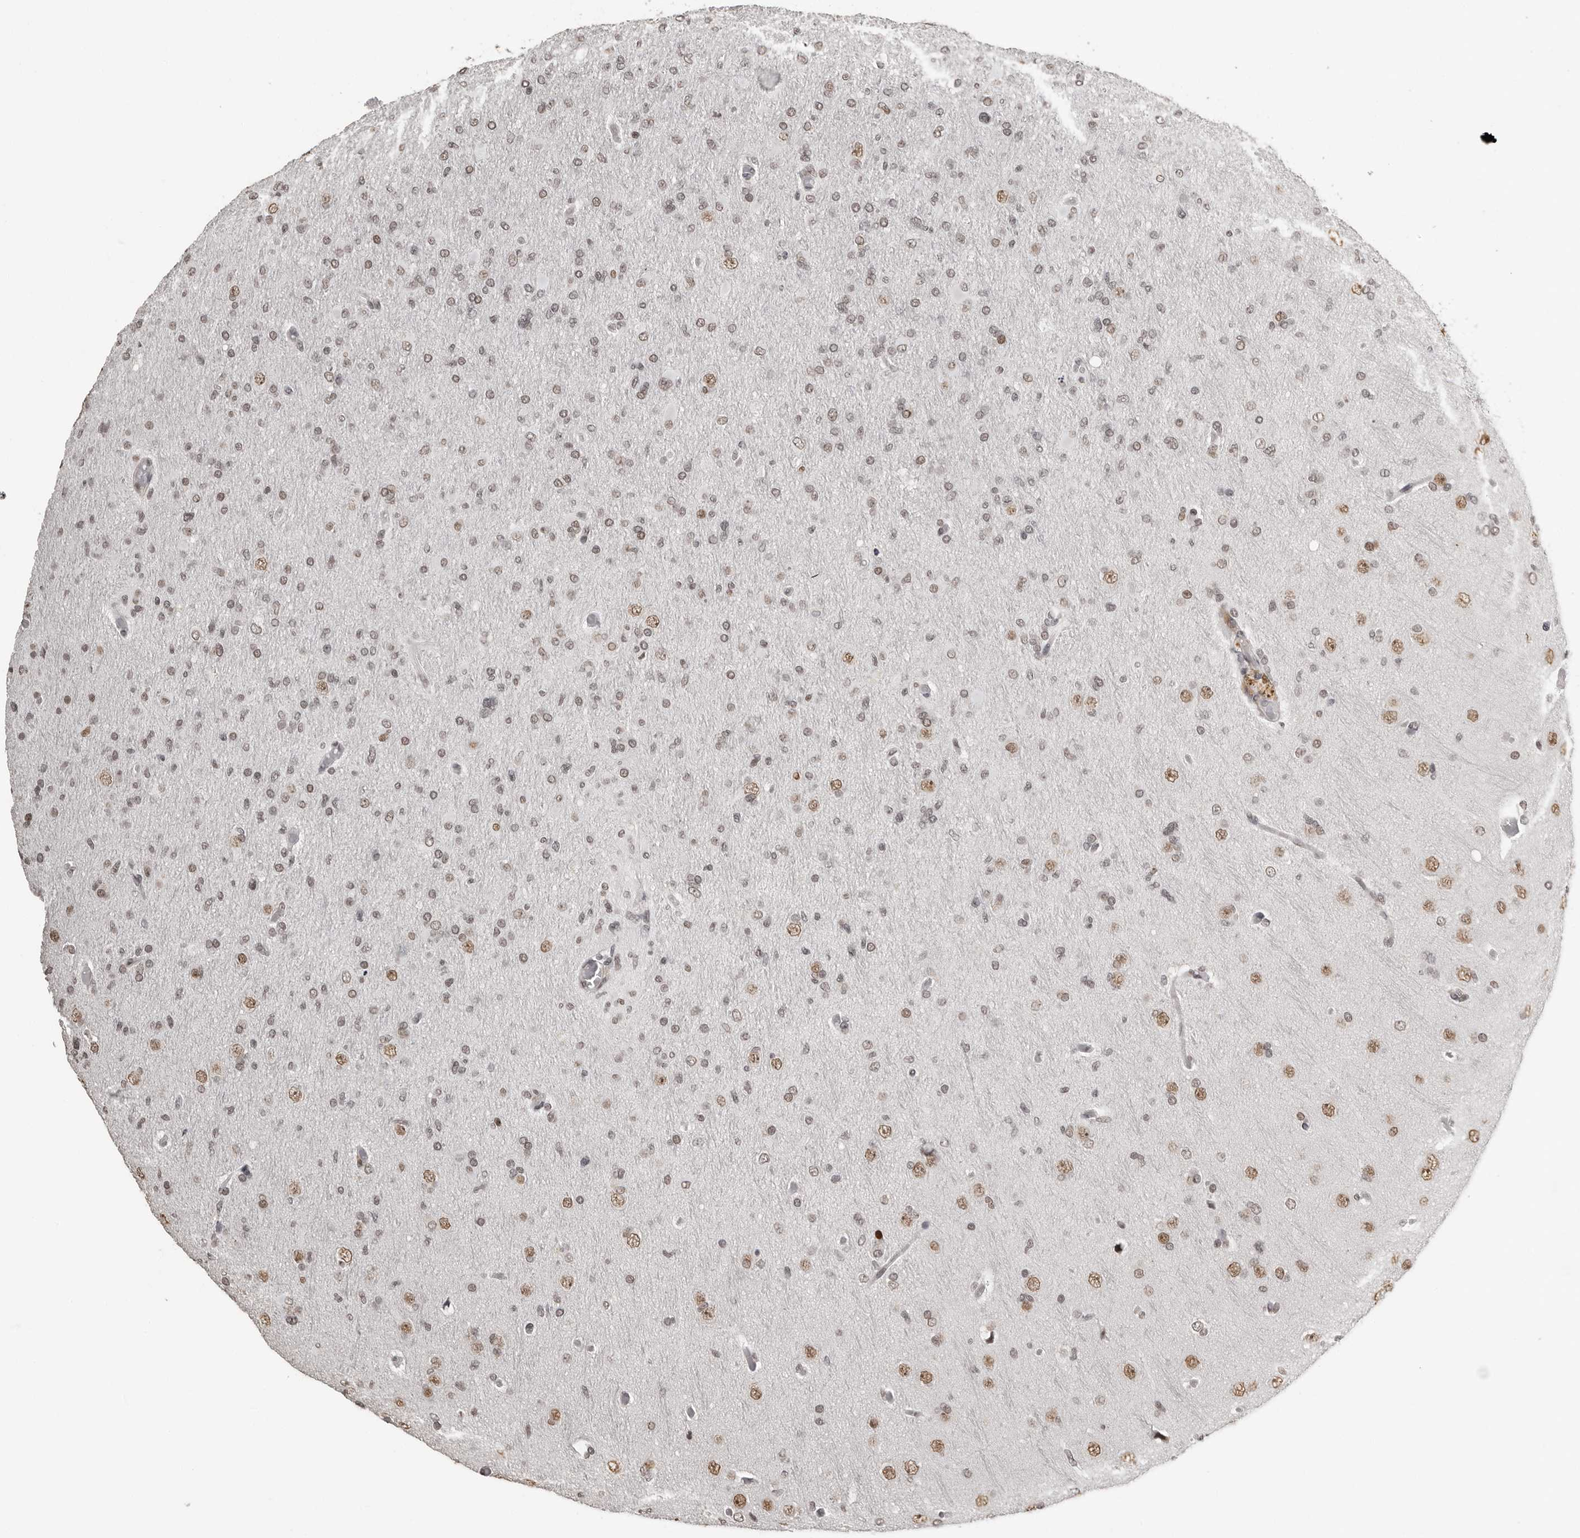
{"staining": {"intensity": "weak", "quantity": "25%-75%", "location": "nuclear"}, "tissue": "glioma", "cell_type": "Tumor cells", "image_type": "cancer", "snomed": [{"axis": "morphology", "description": "Glioma, malignant, High grade"}, {"axis": "topography", "description": "Cerebral cortex"}], "caption": "Weak nuclear positivity is appreciated in approximately 25%-75% of tumor cells in glioma.", "gene": "ORC1", "patient": {"sex": "female", "age": 36}}